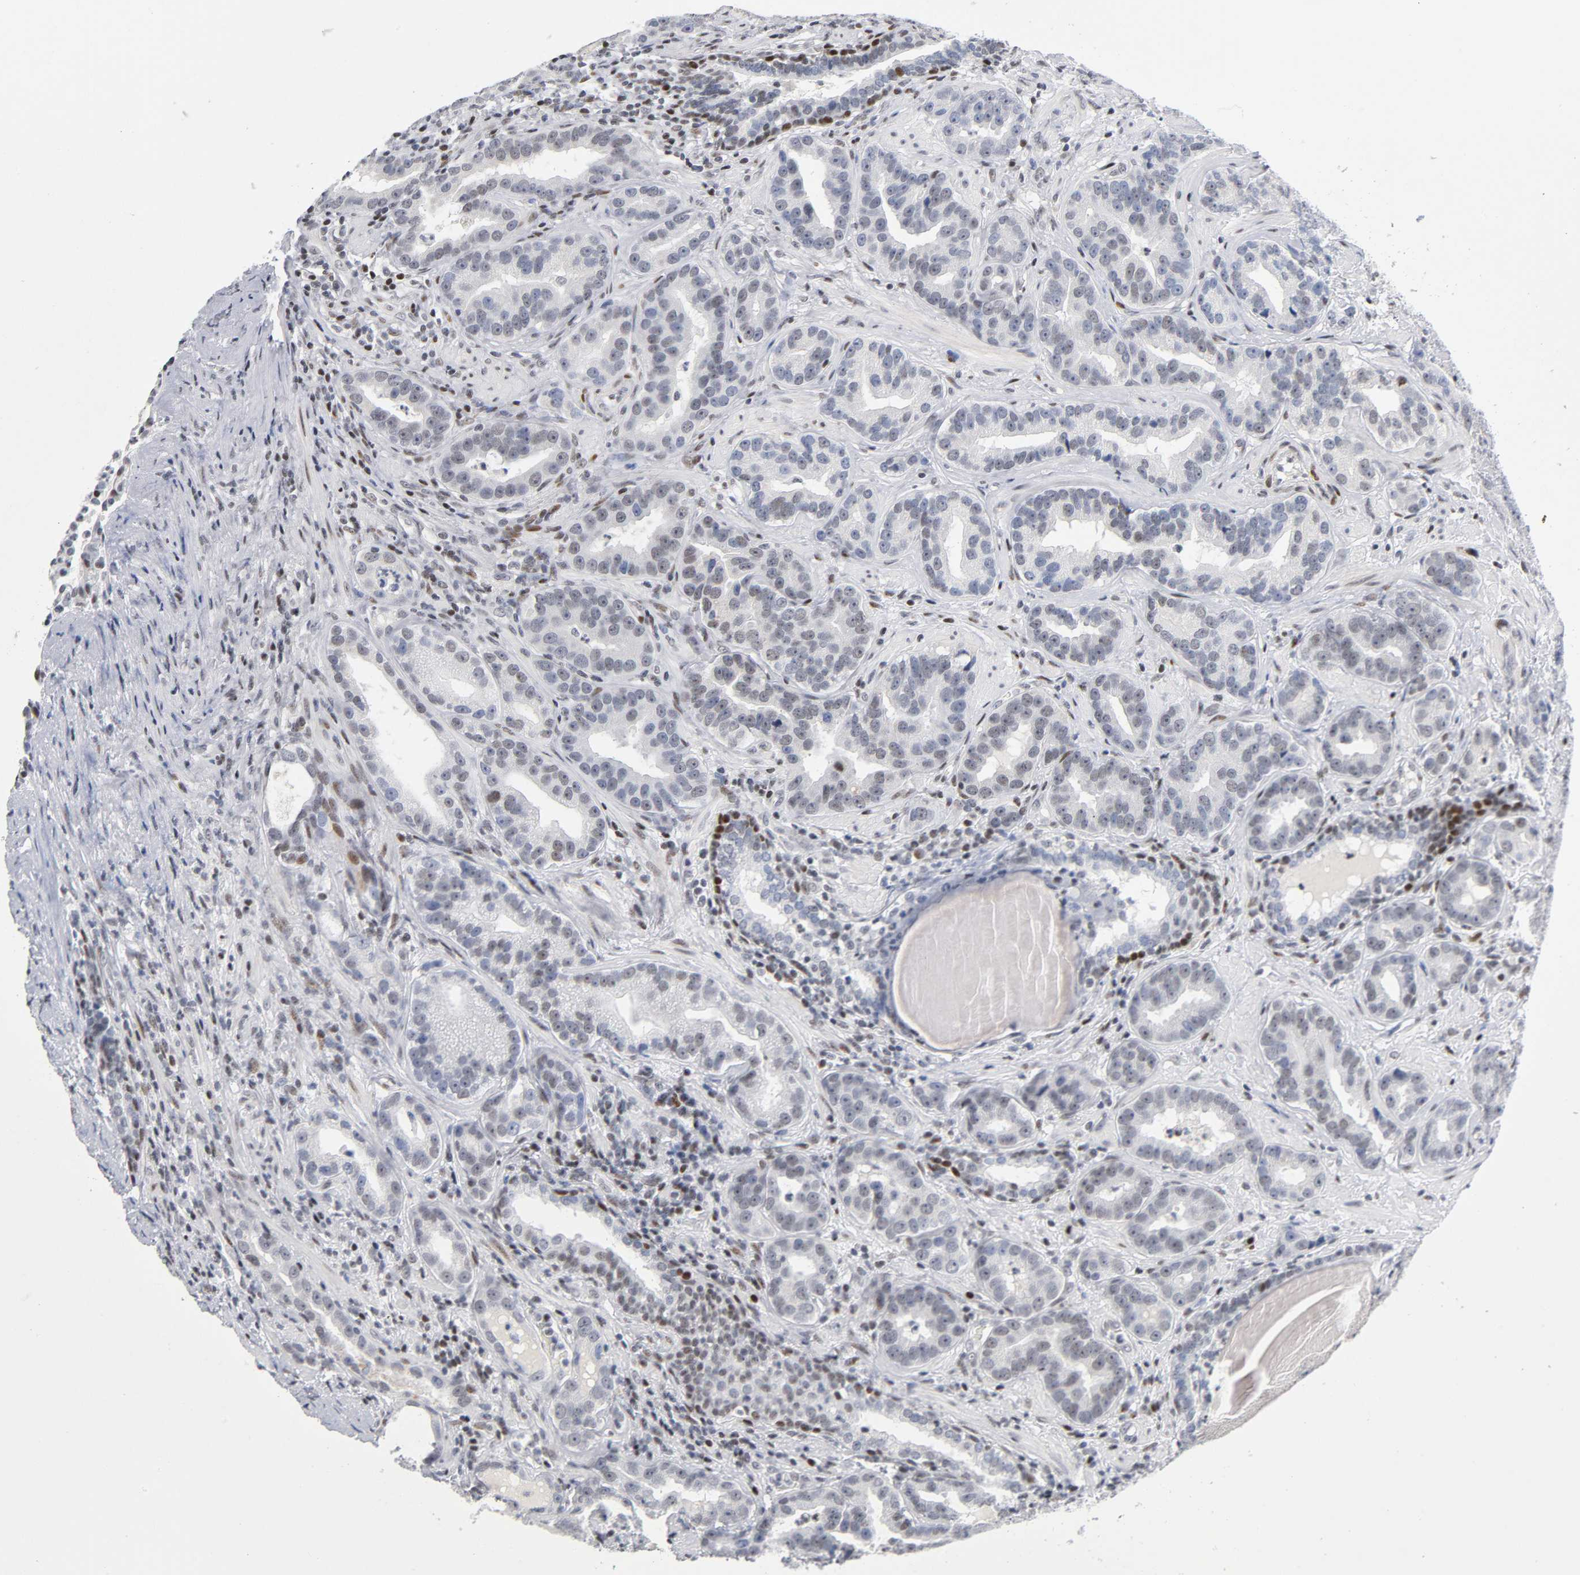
{"staining": {"intensity": "weak", "quantity": "<25%", "location": "nuclear"}, "tissue": "prostate cancer", "cell_type": "Tumor cells", "image_type": "cancer", "snomed": [{"axis": "morphology", "description": "Adenocarcinoma, Low grade"}, {"axis": "topography", "description": "Prostate"}], "caption": "Tumor cells are negative for protein expression in human prostate low-grade adenocarcinoma.", "gene": "SP3", "patient": {"sex": "male", "age": 59}}